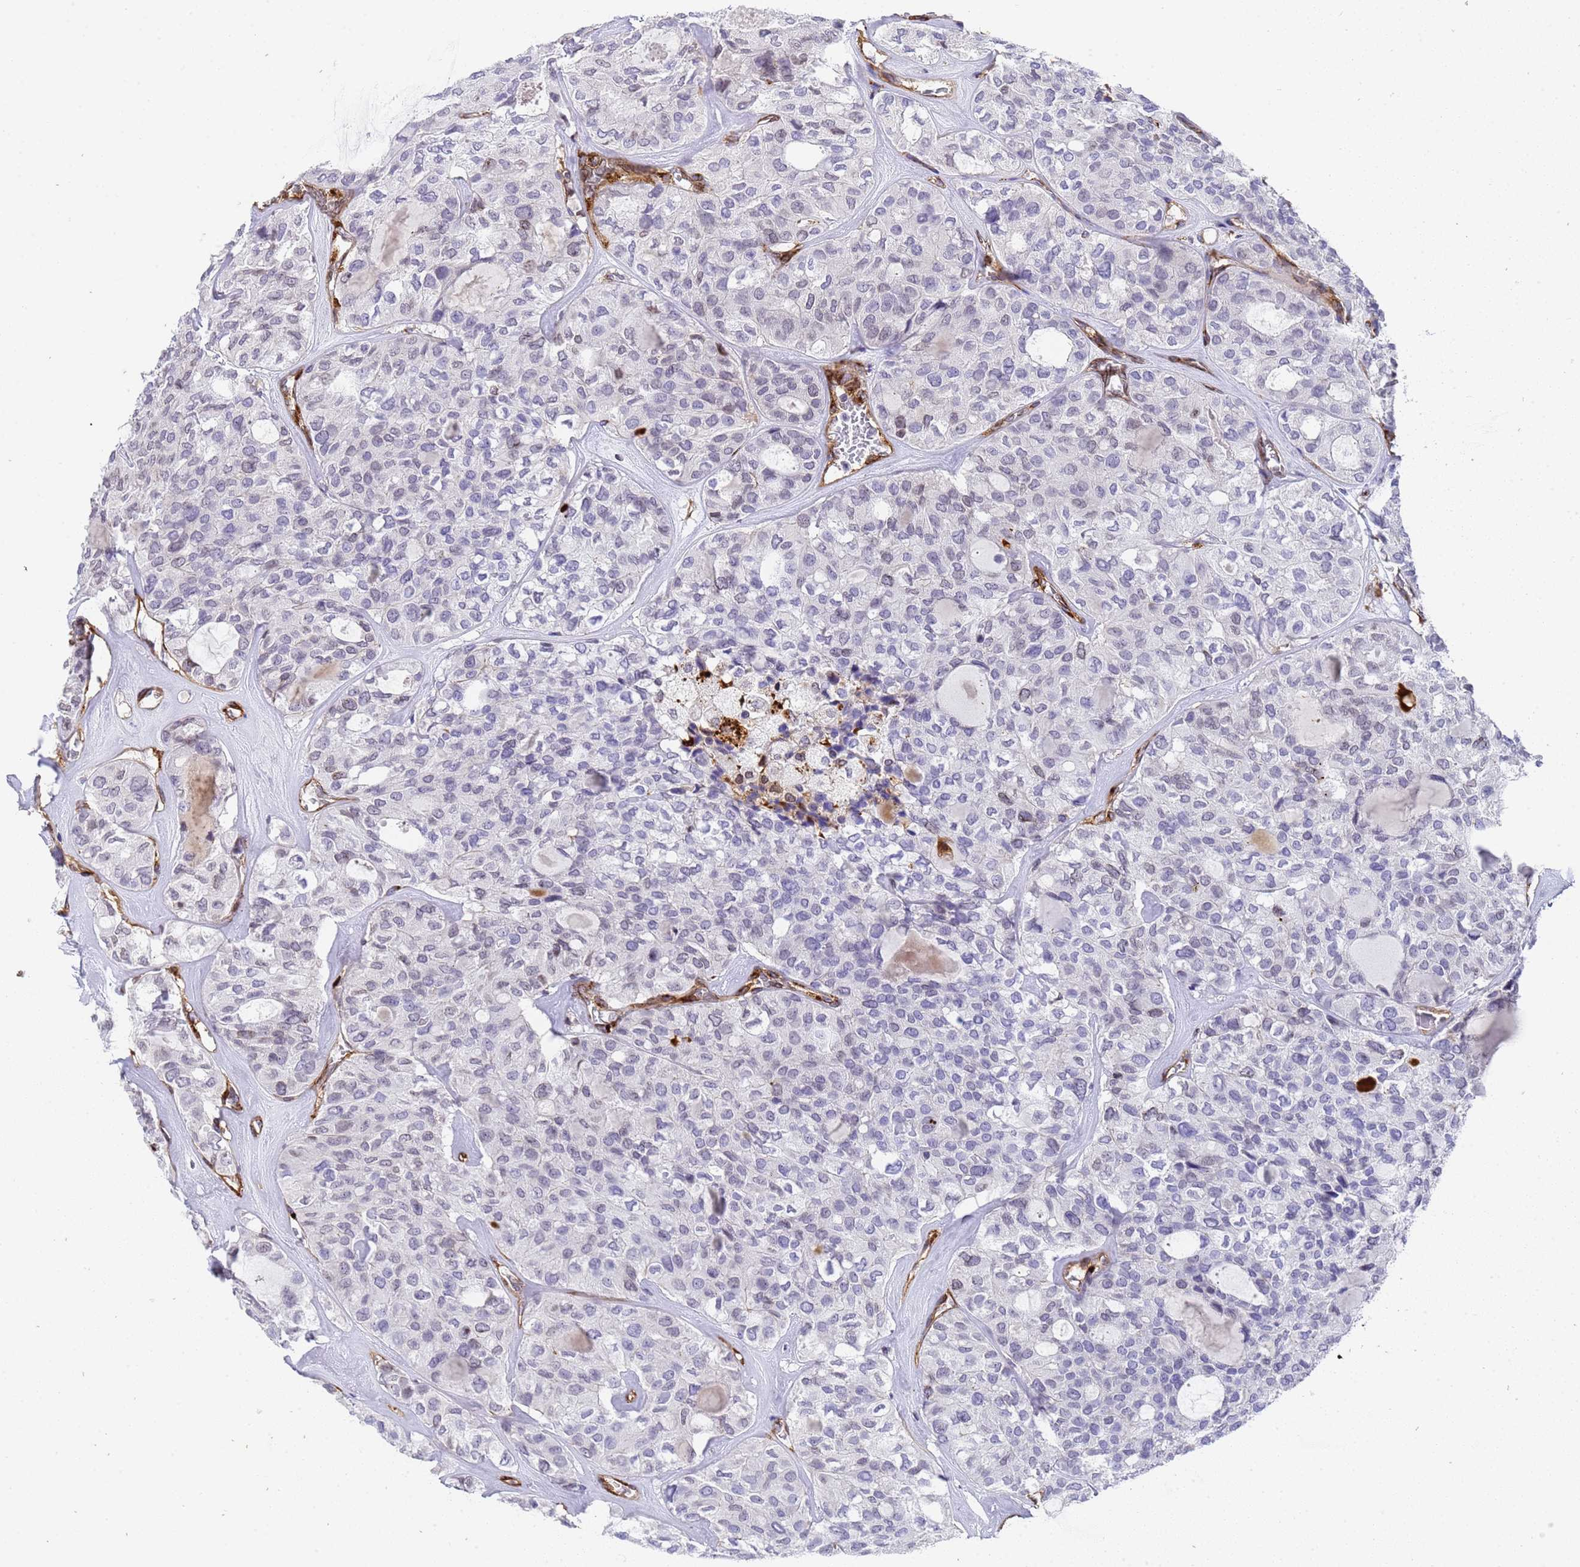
{"staining": {"intensity": "negative", "quantity": "none", "location": "none"}, "tissue": "thyroid cancer", "cell_type": "Tumor cells", "image_type": "cancer", "snomed": [{"axis": "morphology", "description": "Follicular adenoma carcinoma, NOS"}, {"axis": "topography", "description": "Thyroid gland"}], "caption": "Tumor cells are negative for brown protein staining in thyroid cancer (follicular adenoma carcinoma).", "gene": "IGFBP7", "patient": {"sex": "male", "age": 75}}